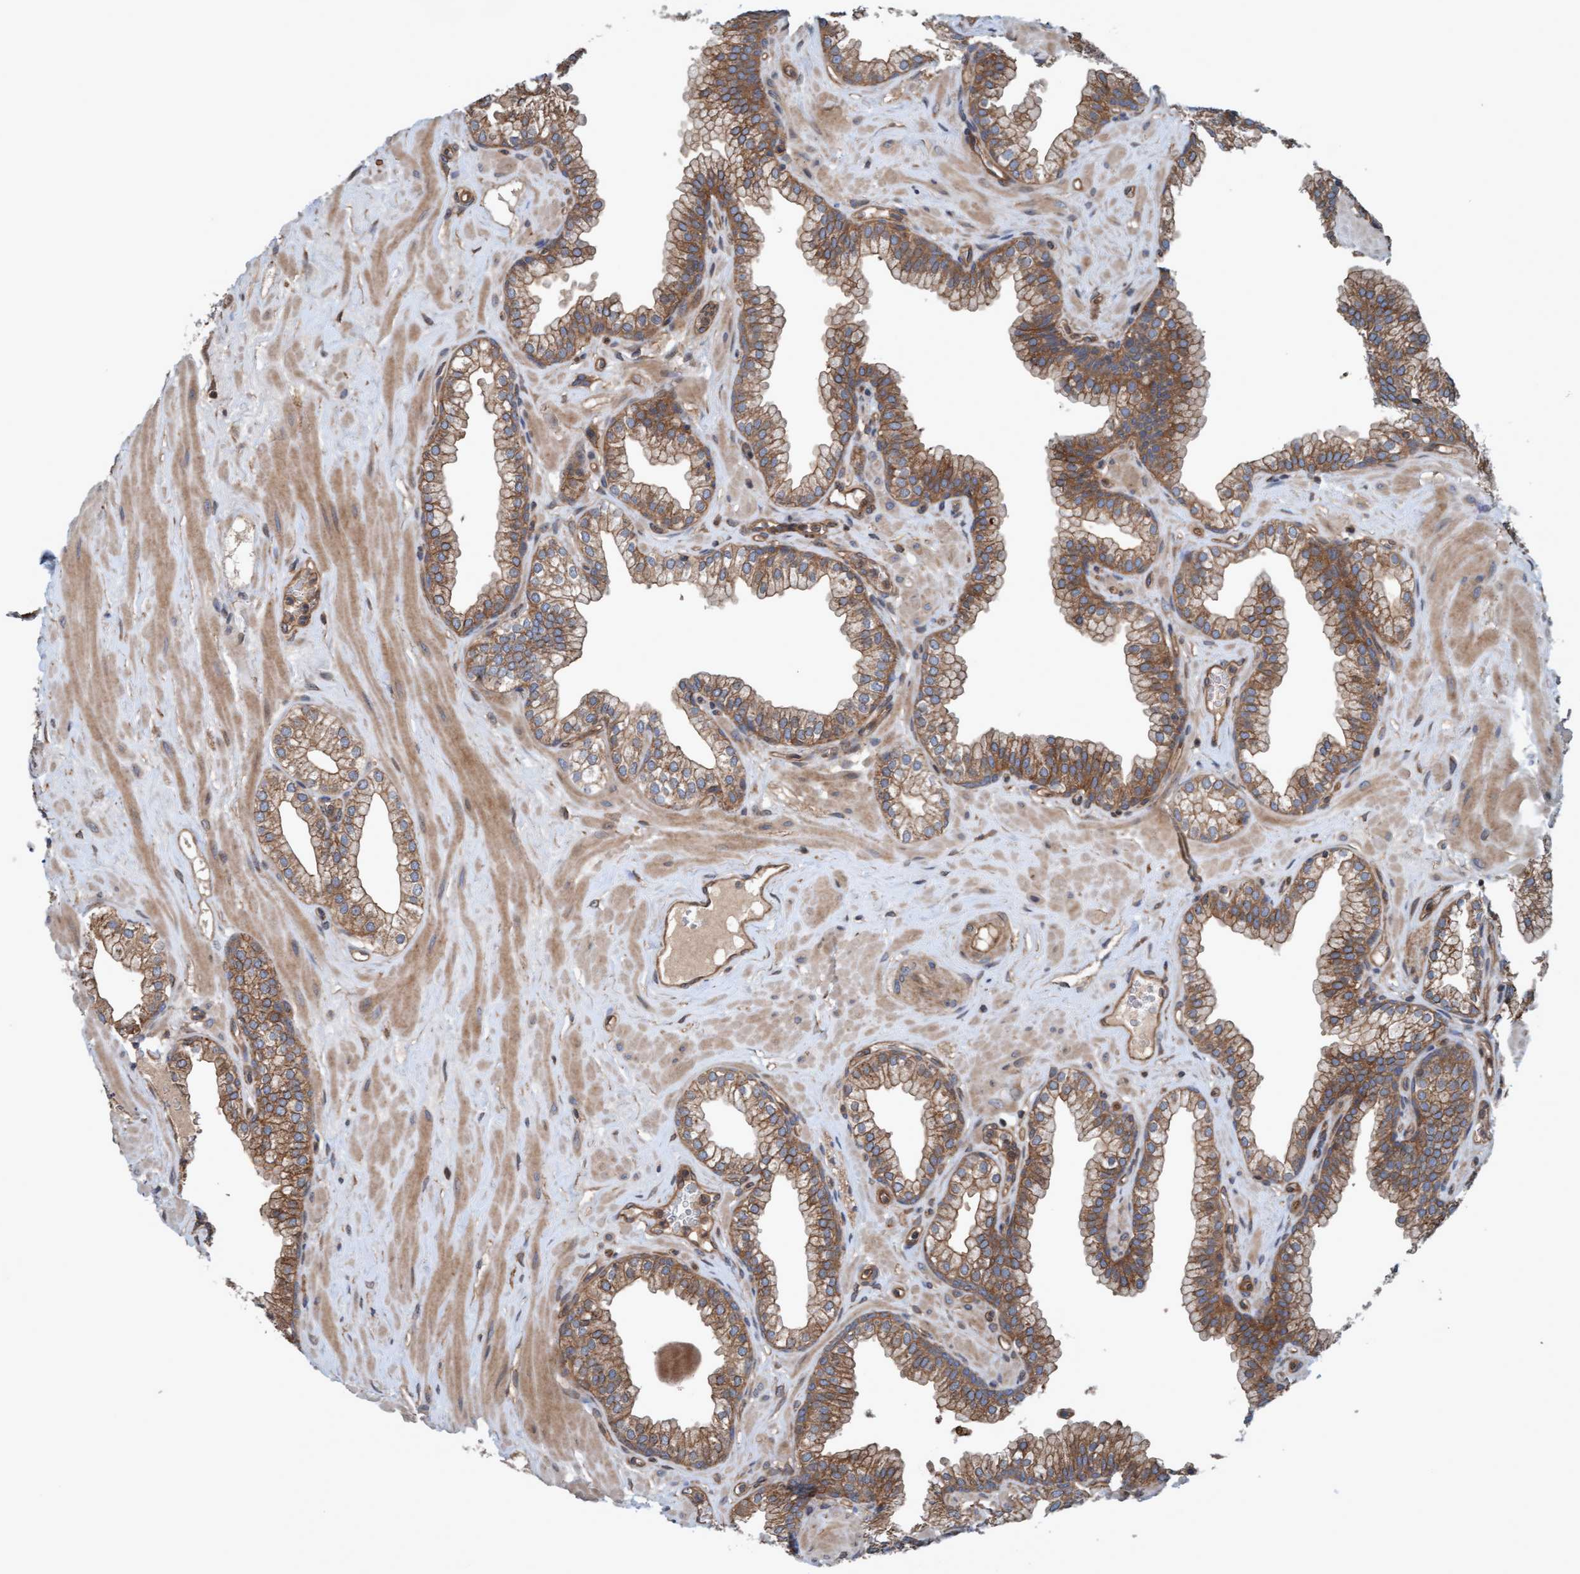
{"staining": {"intensity": "moderate", "quantity": ">75%", "location": "cytoplasmic/membranous"}, "tissue": "prostate", "cell_type": "Glandular cells", "image_type": "normal", "snomed": [{"axis": "morphology", "description": "Normal tissue, NOS"}, {"axis": "morphology", "description": "Urothelial carcinoma, Low grade"}, {"axis": "topography", "description": "Urinary bladder"}, {"axis": "topography", "description": "Prostate"}], "caption": "Immunohistochemical staining of benign prostate reveals medium levels of moderate cytoplasmic/membranous positivity in about >75% of glandular cells. Using DAB (3,3'-diaminobenzidine) (brown) and hematoxylin (blue) stains, captured at high magnification using brightfield microscopy.", "gene": "ERAL1", "patient": {"sex": "male", "age": 60}}